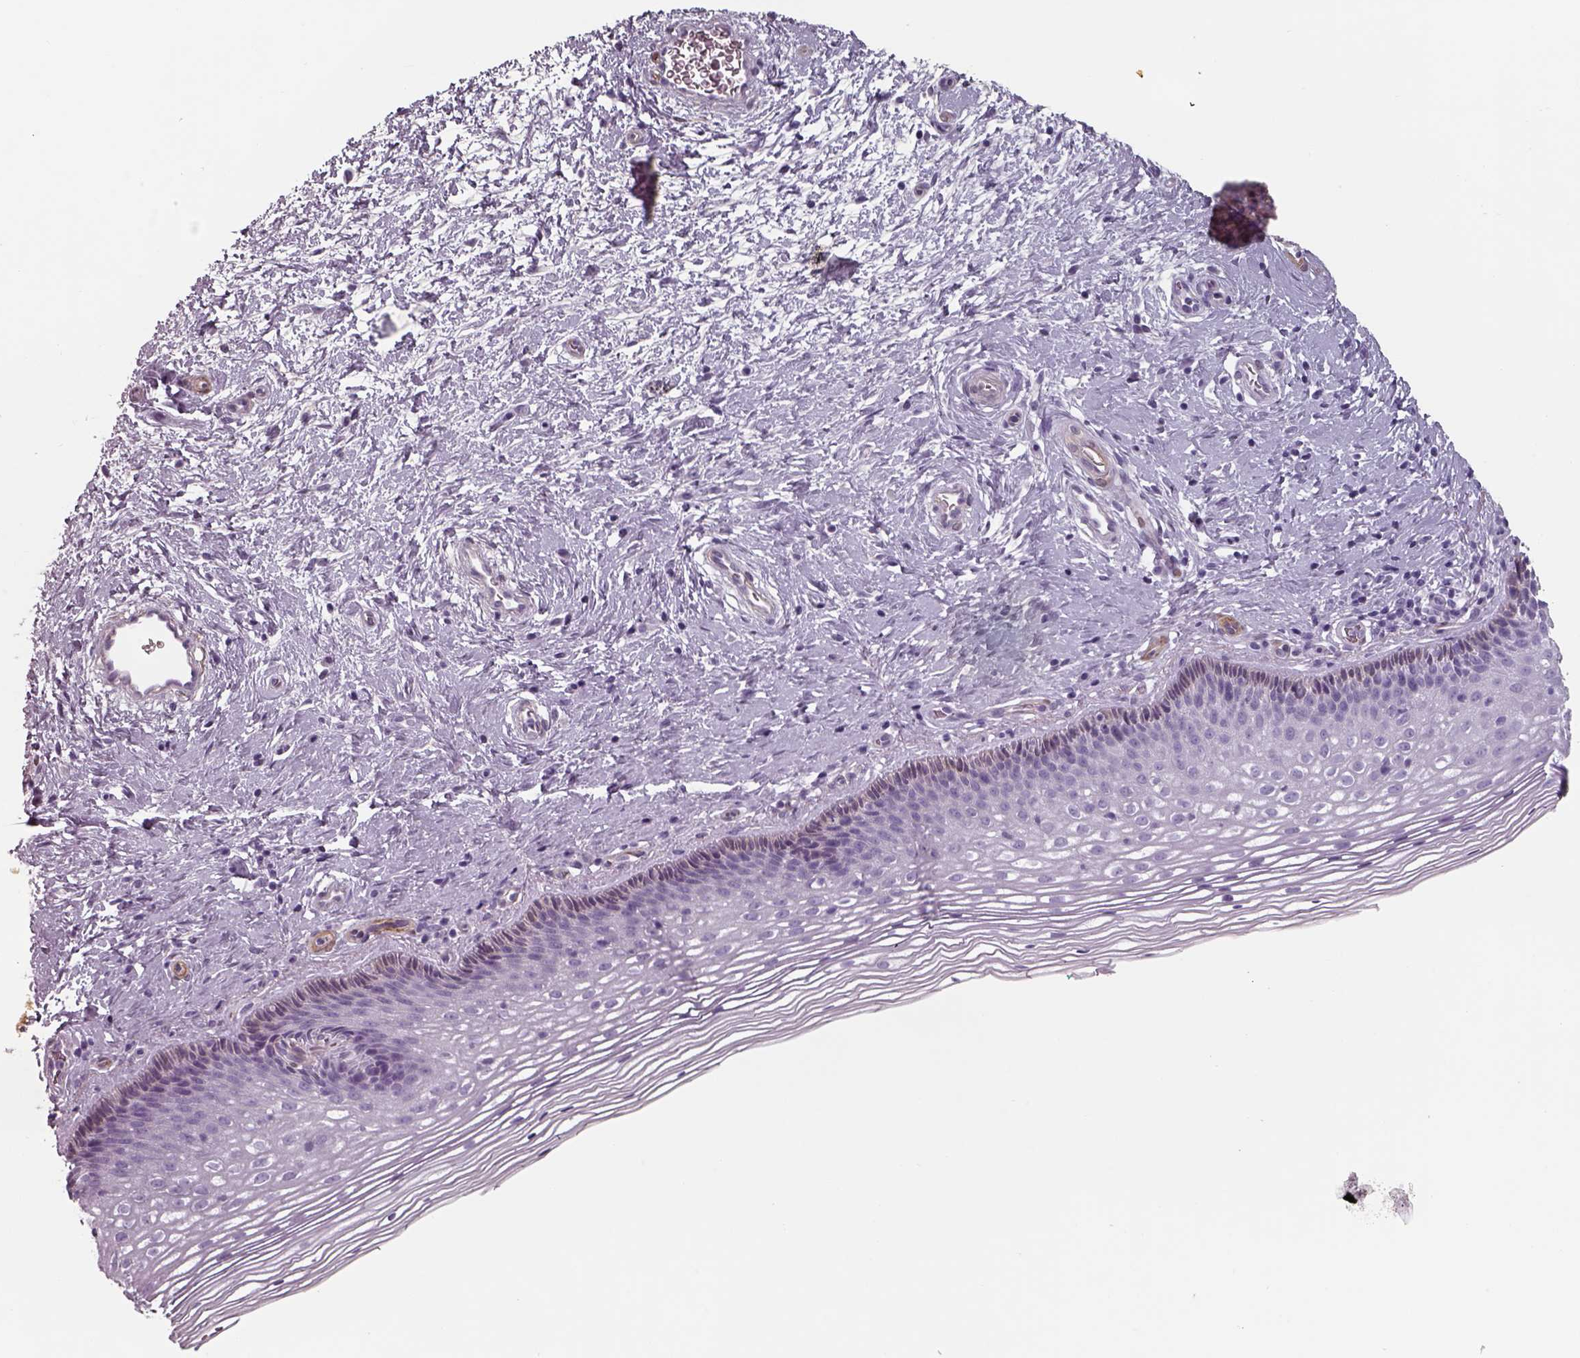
{"staining": {"intensity": "negative", "quantity": "none", "location": "none"}, "tissue": "cervix", "cell_type": "Glandular cells", "image_type": "normal", "snomed": [{"axis": "morphology", "description": "Normal tissue, NOS"}, {"axis": "topography", "description": "Cervix"}], "caption": "This is an IHC photomicrograph of benign human cervix. There is no expression in glandular cells.", "gene": "ISYNA1", "patient": {"sex": "female", "age": 34}}